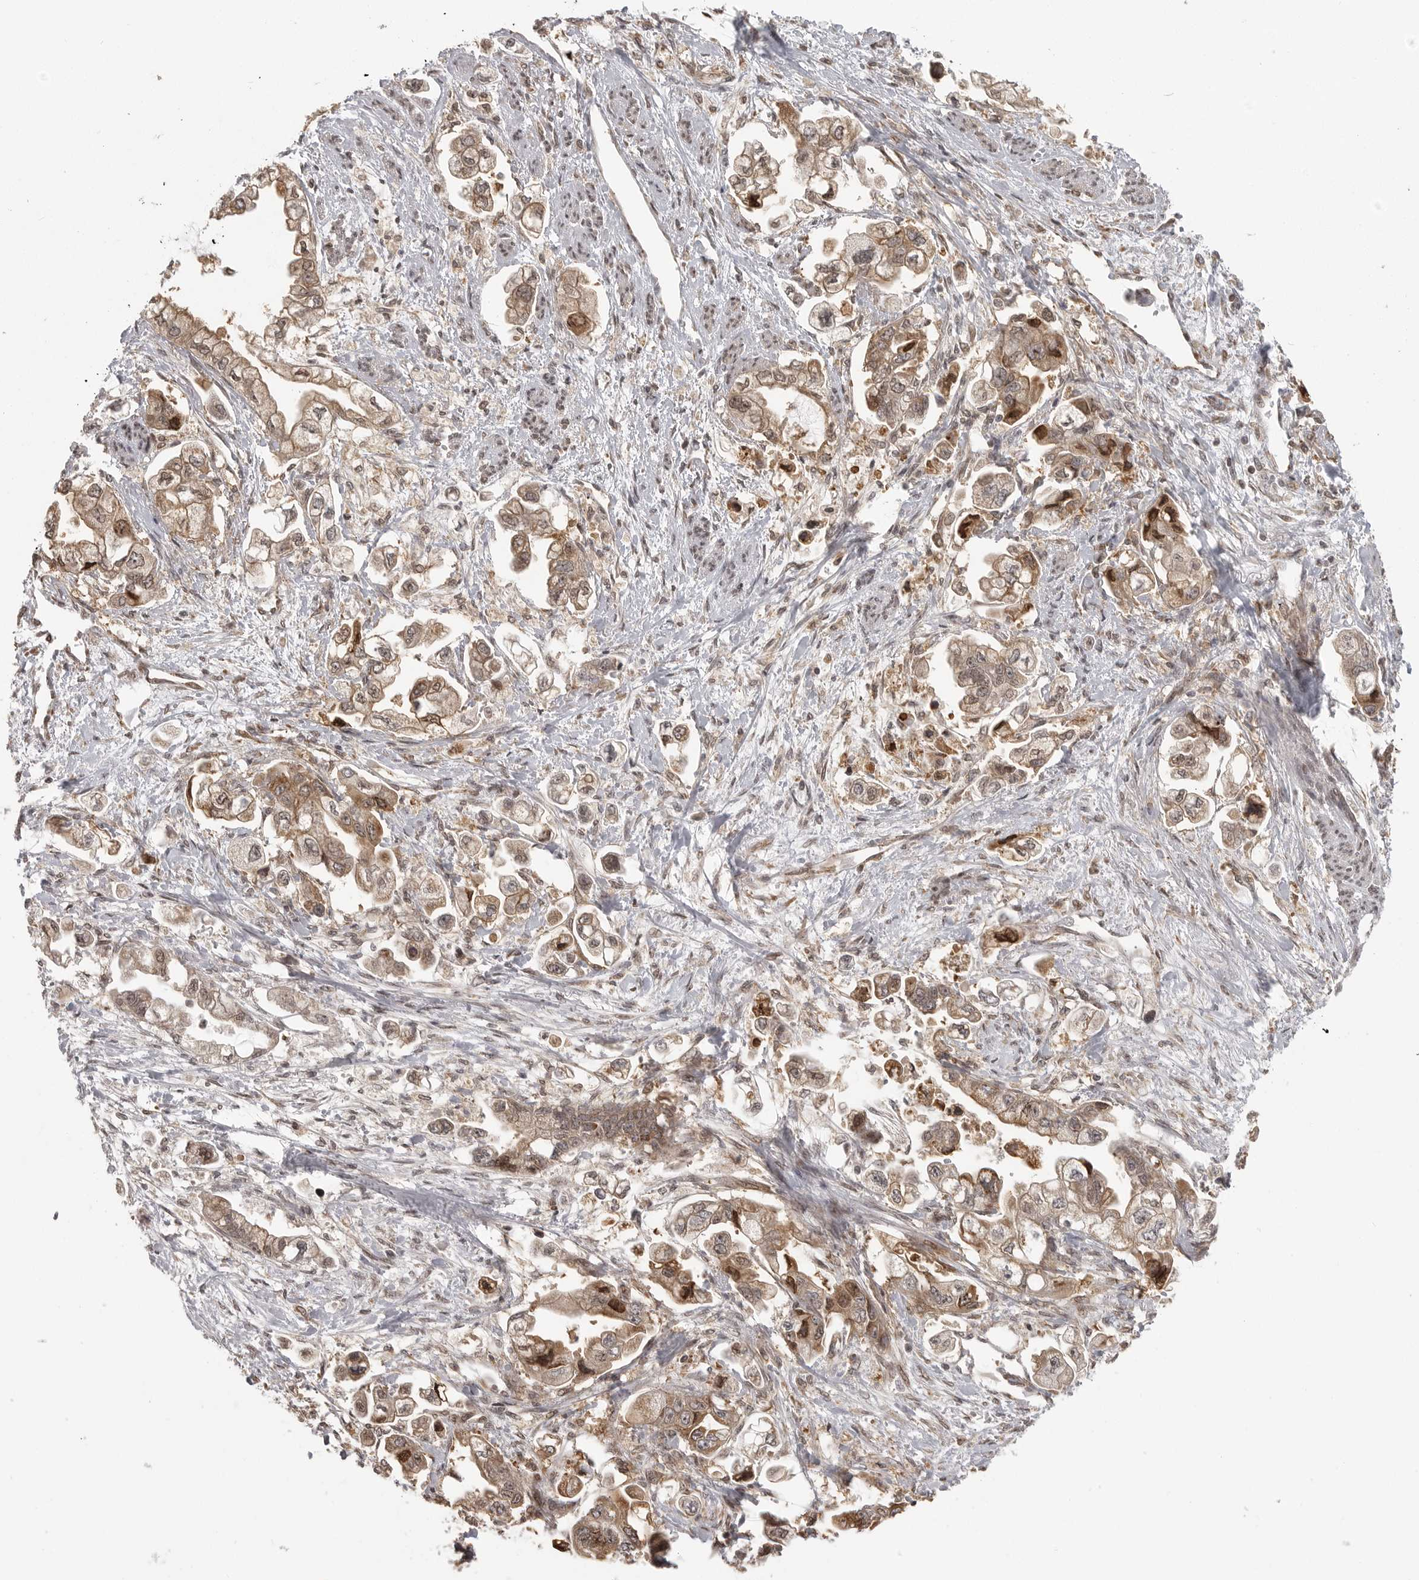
{"staining": {"intensity": "weak", "quantity": ">75%", "location": "cytoplasmic/membranous,nuclear"}, "tissue": "stomach cancer", "cell_type": "Tumor cells", "image_type": "cancer", "snomed": [{"axis": "morphology", "description": "Adenocarcinoma, NOS"}, {"axis": "topography", "description": "Stomach"}], "caption": "Tumor cells reveal low levels of weak cytoplasmic/membranous and nuclear positivity in approximately >75% of cells in human adenocarcinoma (stomach).", "gene": "ISG20L2", "patient": {"sex": "male", "age": 62}}